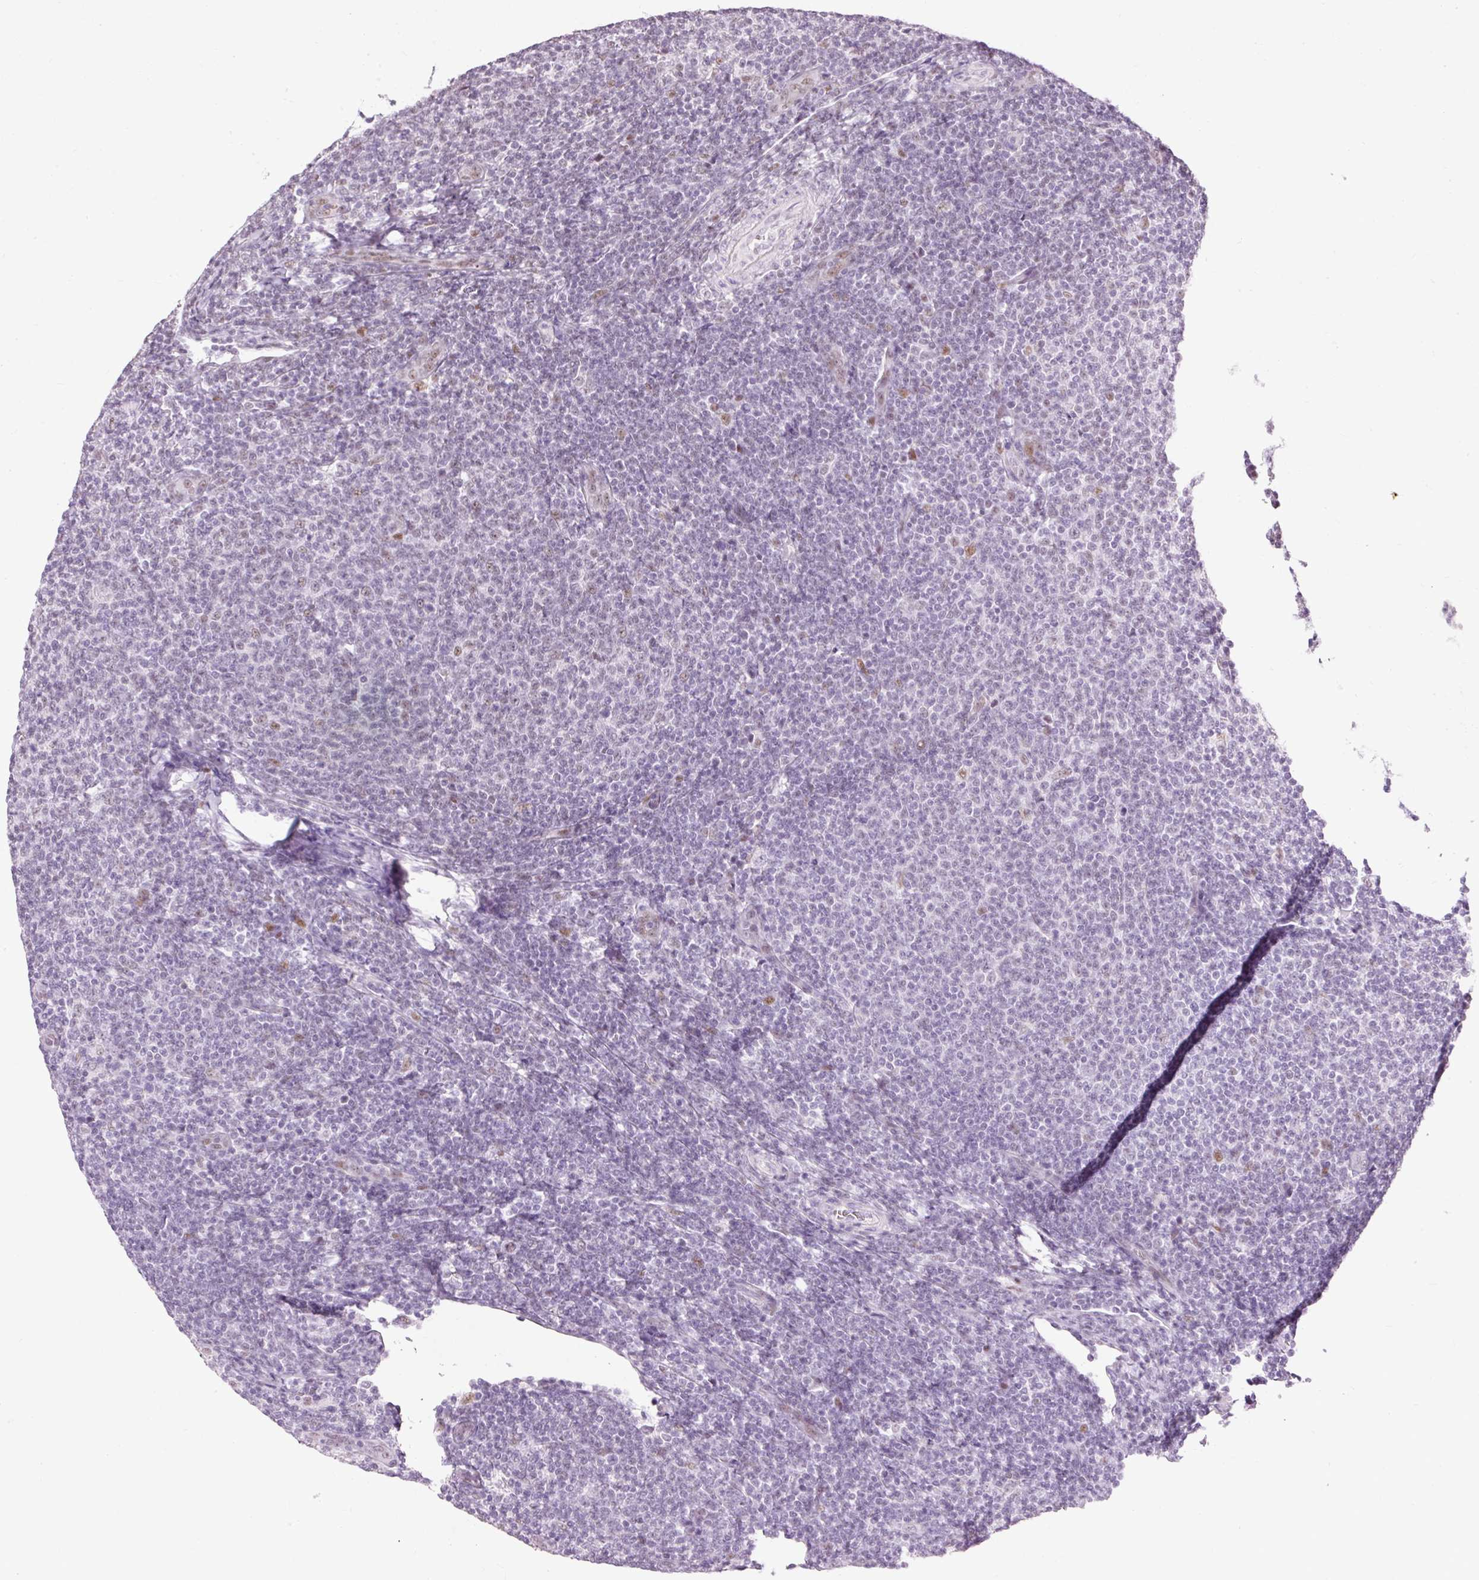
{"staining": {"intensity": "negative", "quantity": "none", "location": "none"}, "tissue": "lymphoma", "cell_type": "Tumor cells", "image_type": "cancer", "snomed": [{"axis": "morphology", "description": "Malignant lymphoma, non-Hodgkin's type, Low grade"}, {"axis": "topography", "description": "Lymph node"}], "caption": "The image demonstrates no staining of tumor cells in malignant lymphoma, non-Hodgkin's type (low-grade).", "gene": "PDE6B", "patient": {"sex": "male", "age": 66}}